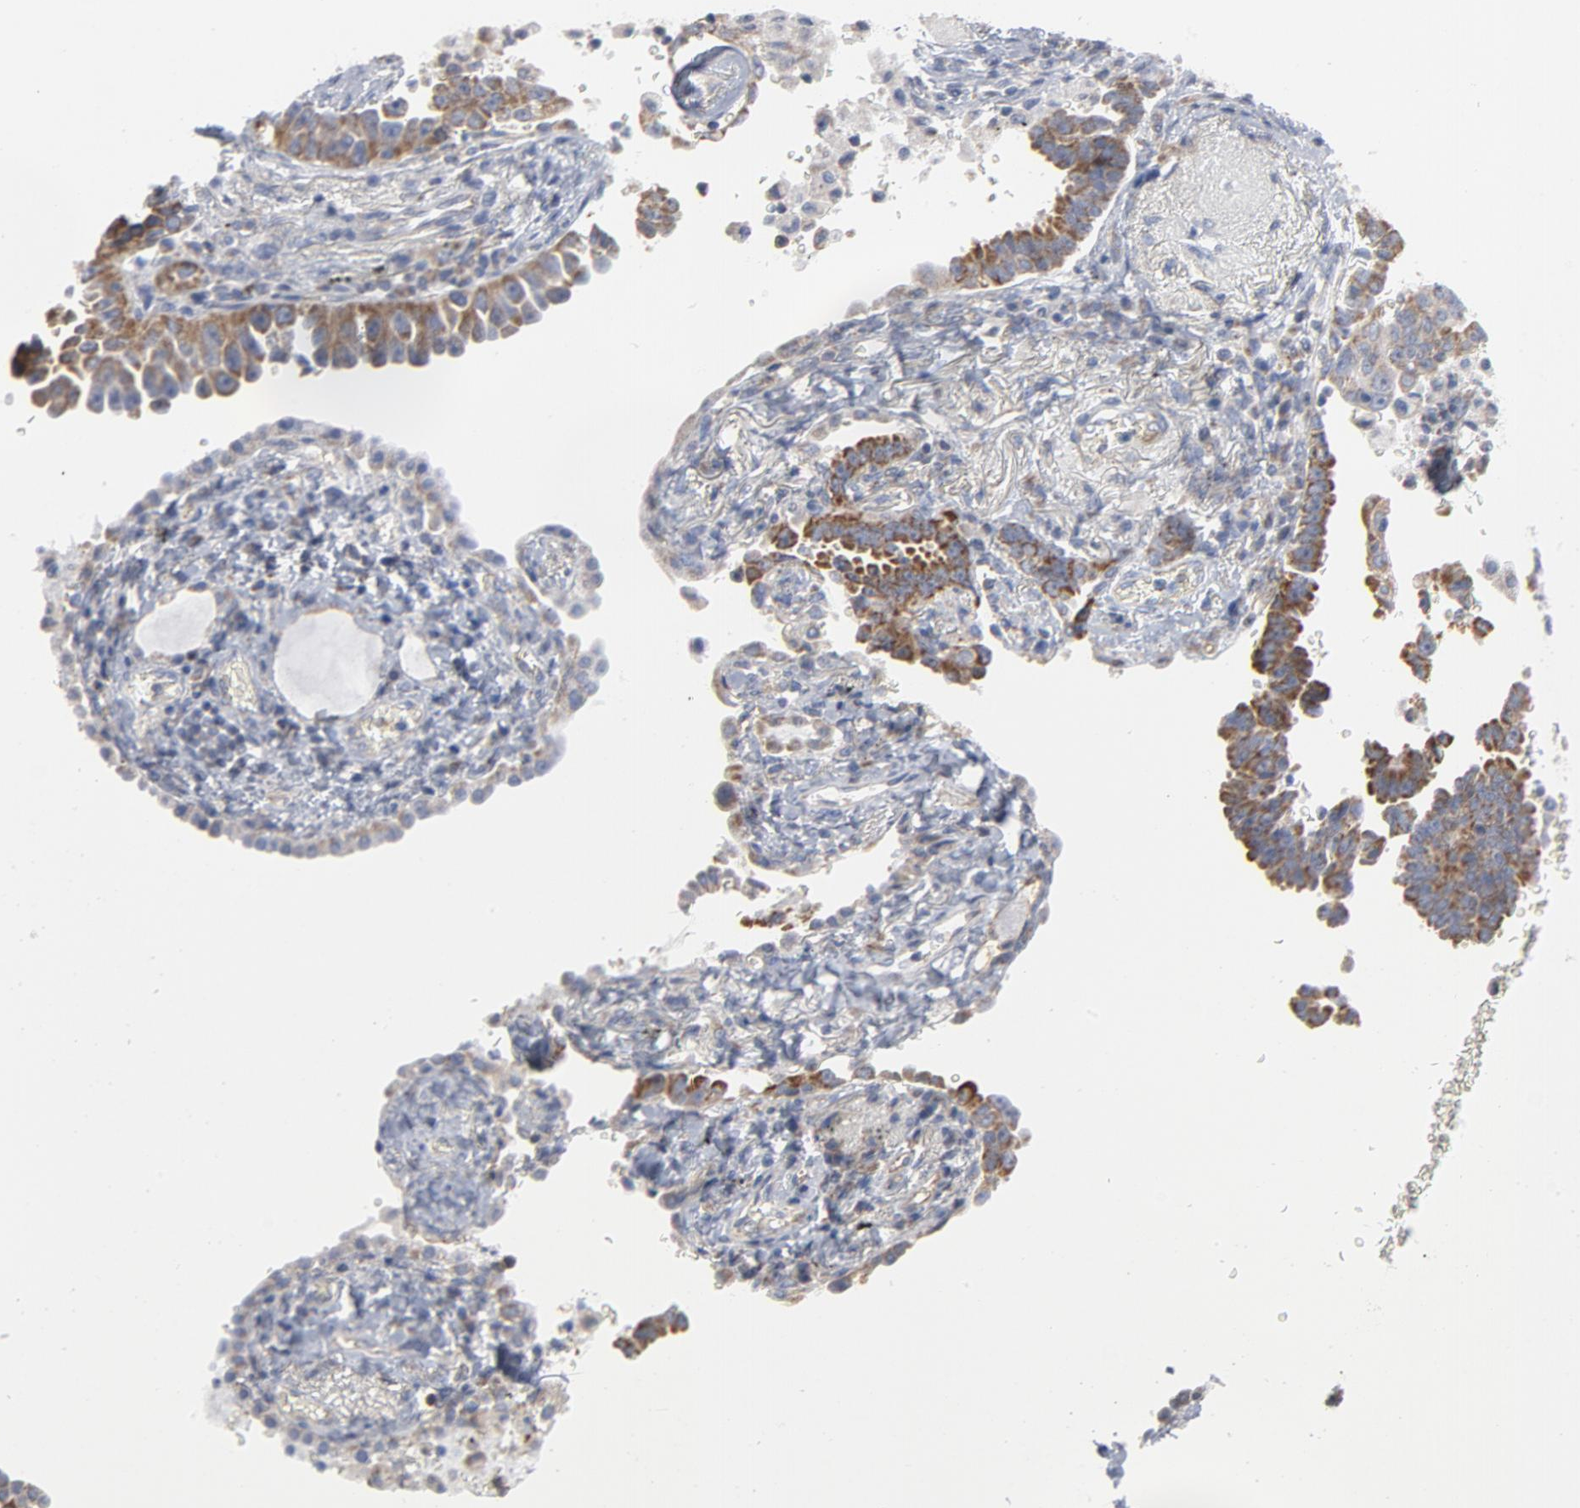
{"staining": {"intensity": "moderate", "quantity": ">75%", "location": "cytoplasmic/membranous"}, "tissue": "lung cancer", "cell_type": "Tumor cells", "image_type": "cancer", "snomed": [{"axis": "morphology", "description": "Adenocarcinoma, NOS"}, {"axis": "topography", "description": "Lung"}], "caption": "This micrograph reveals immunohistochemistry (IHC) staining of human lung cancer, with medium moderate cytoplasmic/membranous expression in approximately >75% of tumor cells.", "gene": "OXA1L", "patient": {"sex": "female", "age": 64}}